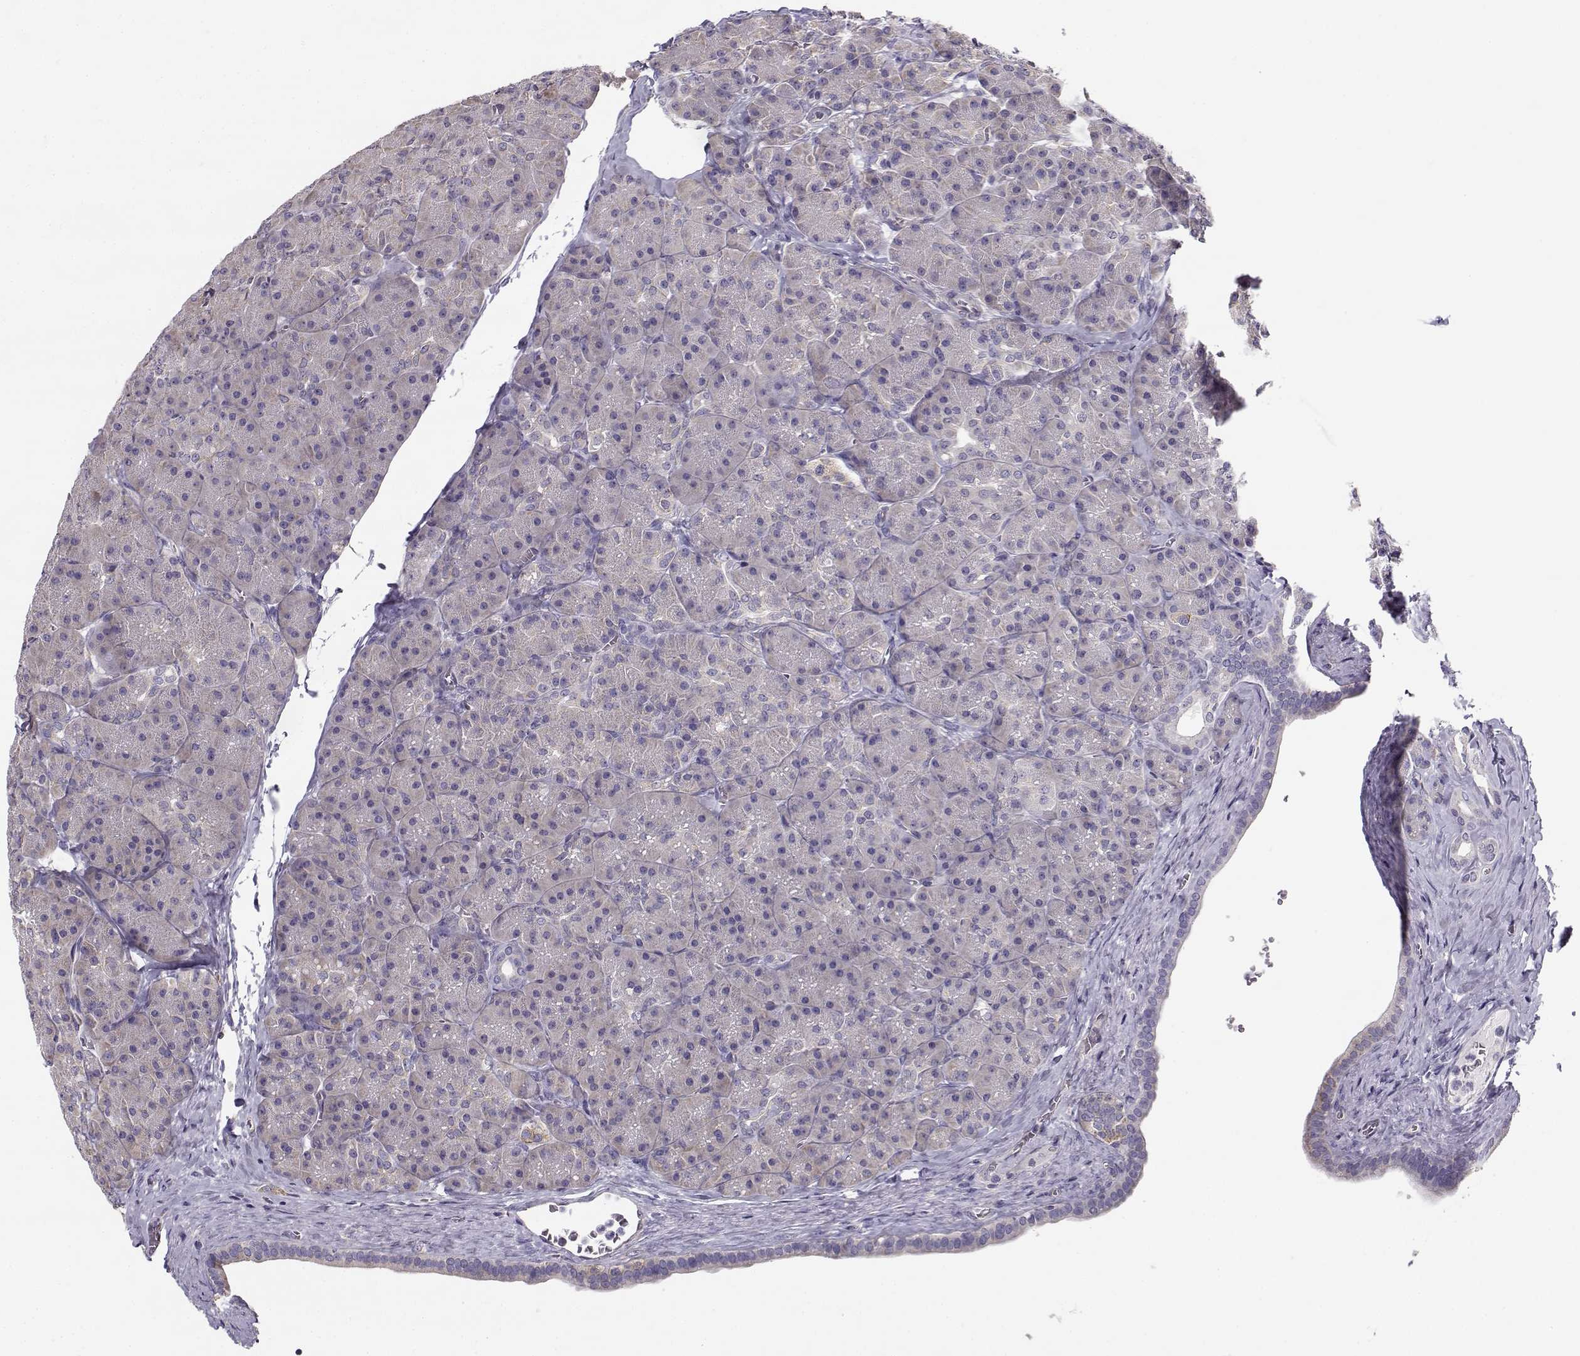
{"staining": {"intensity": "negative", "quantity": "none", "location": "none"}, "tissue": "pancreas", "cell_type": "Exocrine glandular cells", "image_type": "normal", "snomed": [{"axis": "morphology", "description": "Normal tissue, NOS"}, {"axis": "topography", "description": "Pancreas"}], "caption": "DAB (3,3'-diaminobenzidine) immunohistochemical staining of normal pancreas shows no significant positivity in exocrine glandular cells. The staining is performed using DAB brown chromogen with nuclei counter-stained in using hematoxylin.", "gene": "BEND6", "patient": {"sex": "male", "age": 57}}